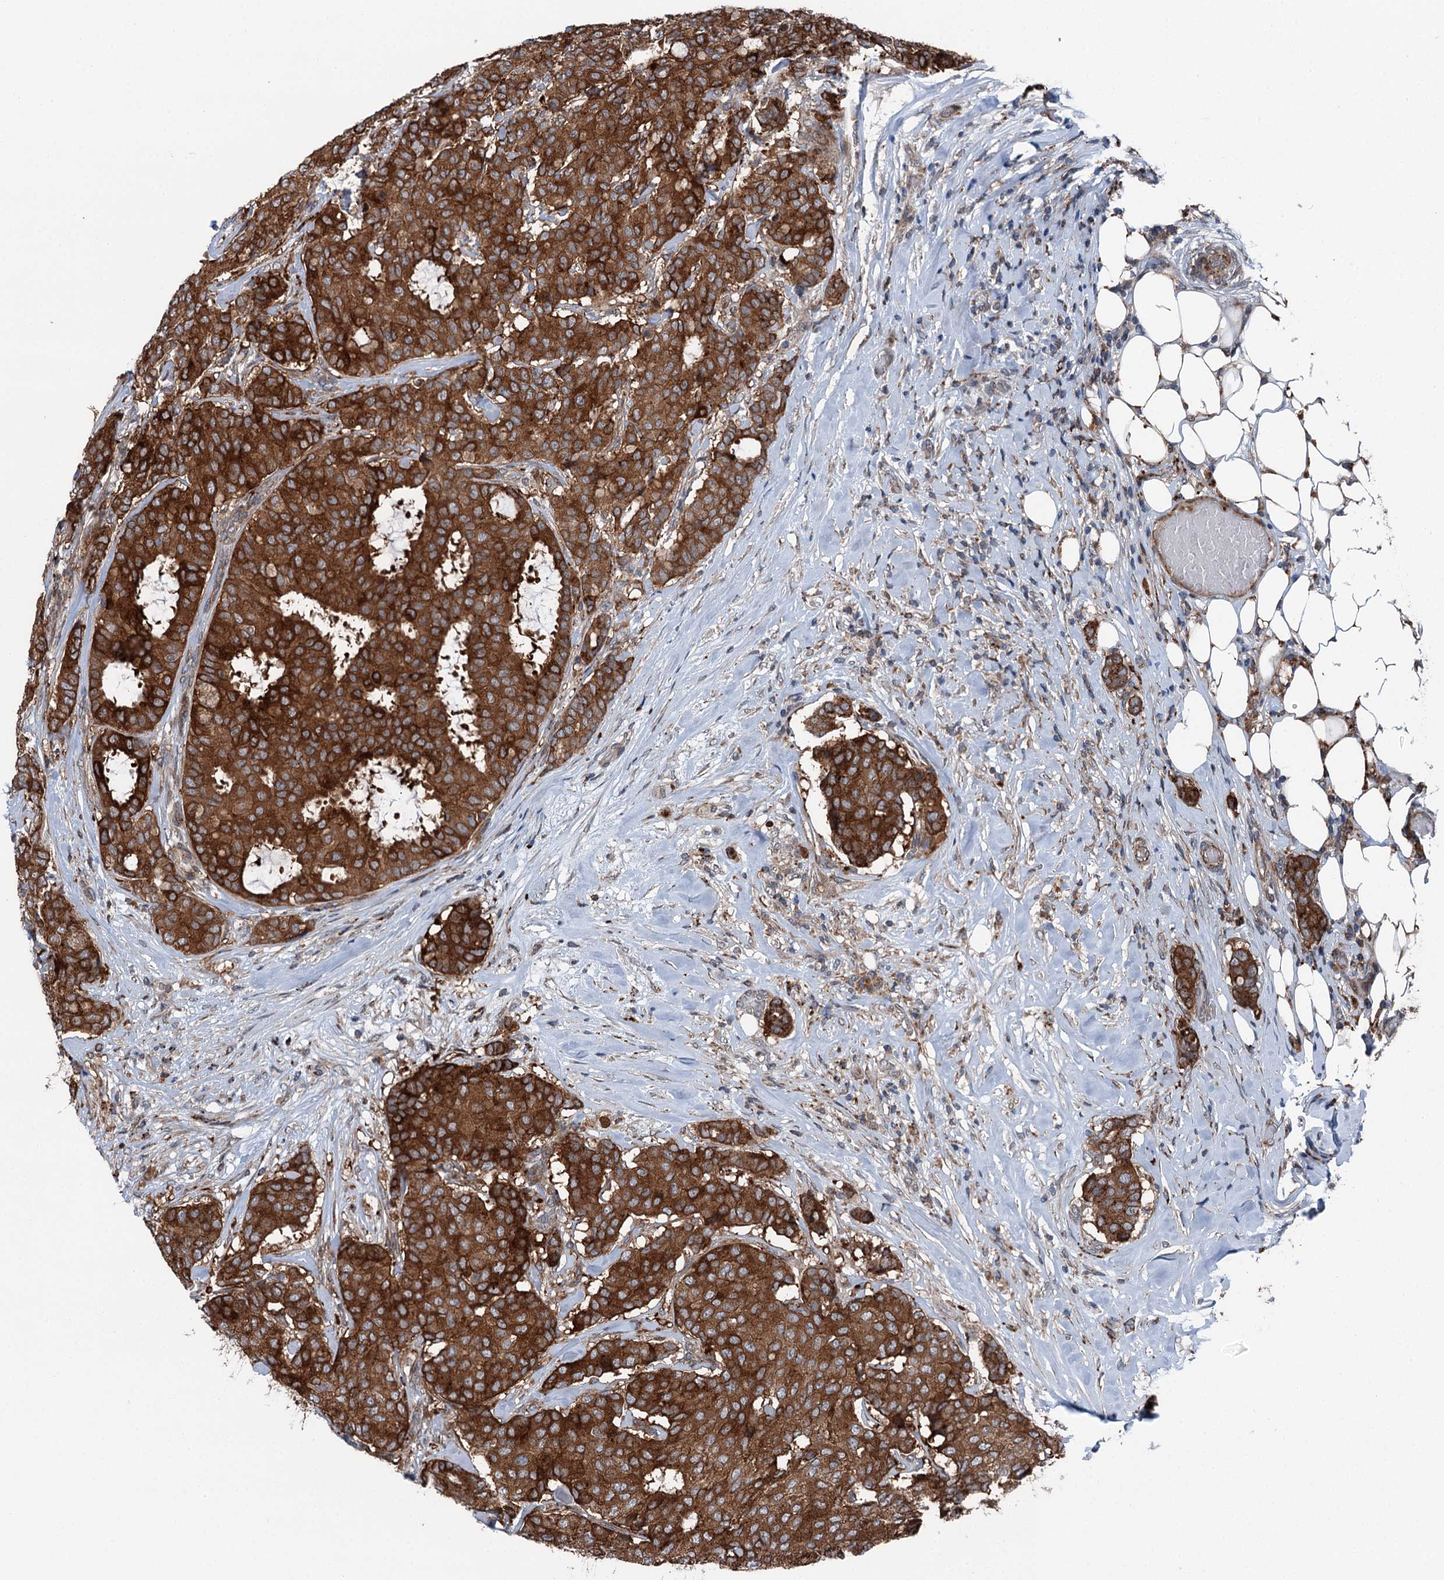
{"staining": {"intensity": "strong", "quantity": ">75%", "location": "cytoplasmic/membranous"}, "tissue": "breast cancer", "cell_type": "Tumor cells", "image_type": "cancer", "snomed": [{"axis": "morphology", "description": "Duct carcinoma"}, {"axis": "topography", "description": "Breast"}], "caption": "Protein expression analysis of human breast cancer (infiltrating ductal carcinoma) reveals strong cytoplasmic/membranous staining in approximately >75% of tumor cells.", "gene": "POLR1D", "patient": {"sex": "female", "age": 75}}